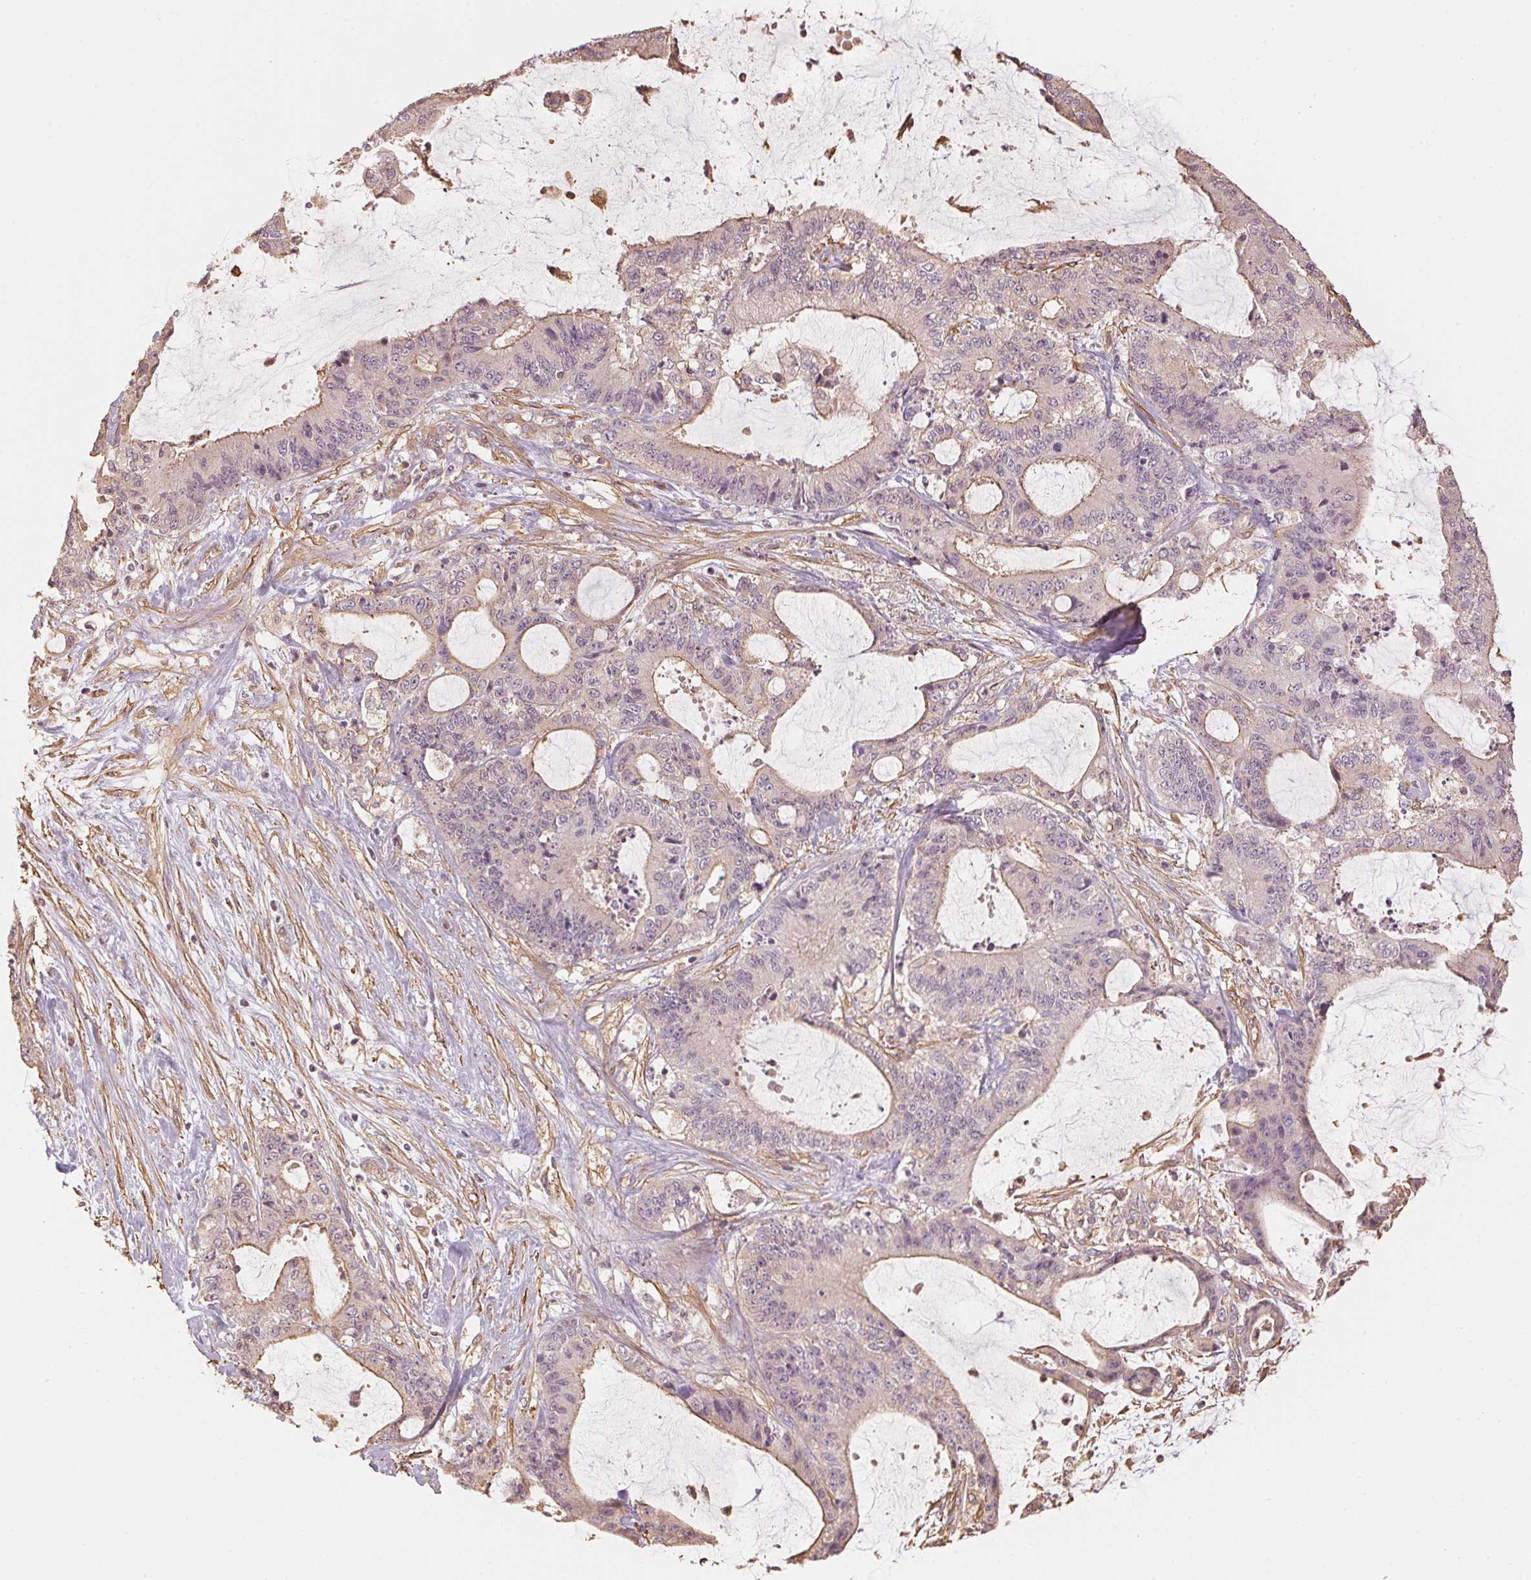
{"staining": {"intensity": "weak", "quantity": "<25%", "location": "cytoplasmic/membranous"}, "tissue": "liver cancer", "cell_type": "Tumor cells", "image_type": "cancer", "snomed": [{"axis": "morphology", "description": "Cholangiocarcinoma"}, {"axis": "topography", "description": "Liver"}], "caption": "The immunohistochemistry (IHC) histopathology image has no significant expression in tumor cells of liver cancer tissue. Brightfield microscopy of IHC stained with DAB (brown) and hematoxylin (blue), captured at high magnification.", "gene": "QDPR", "patient": {"sex": "female", "age": 73}}